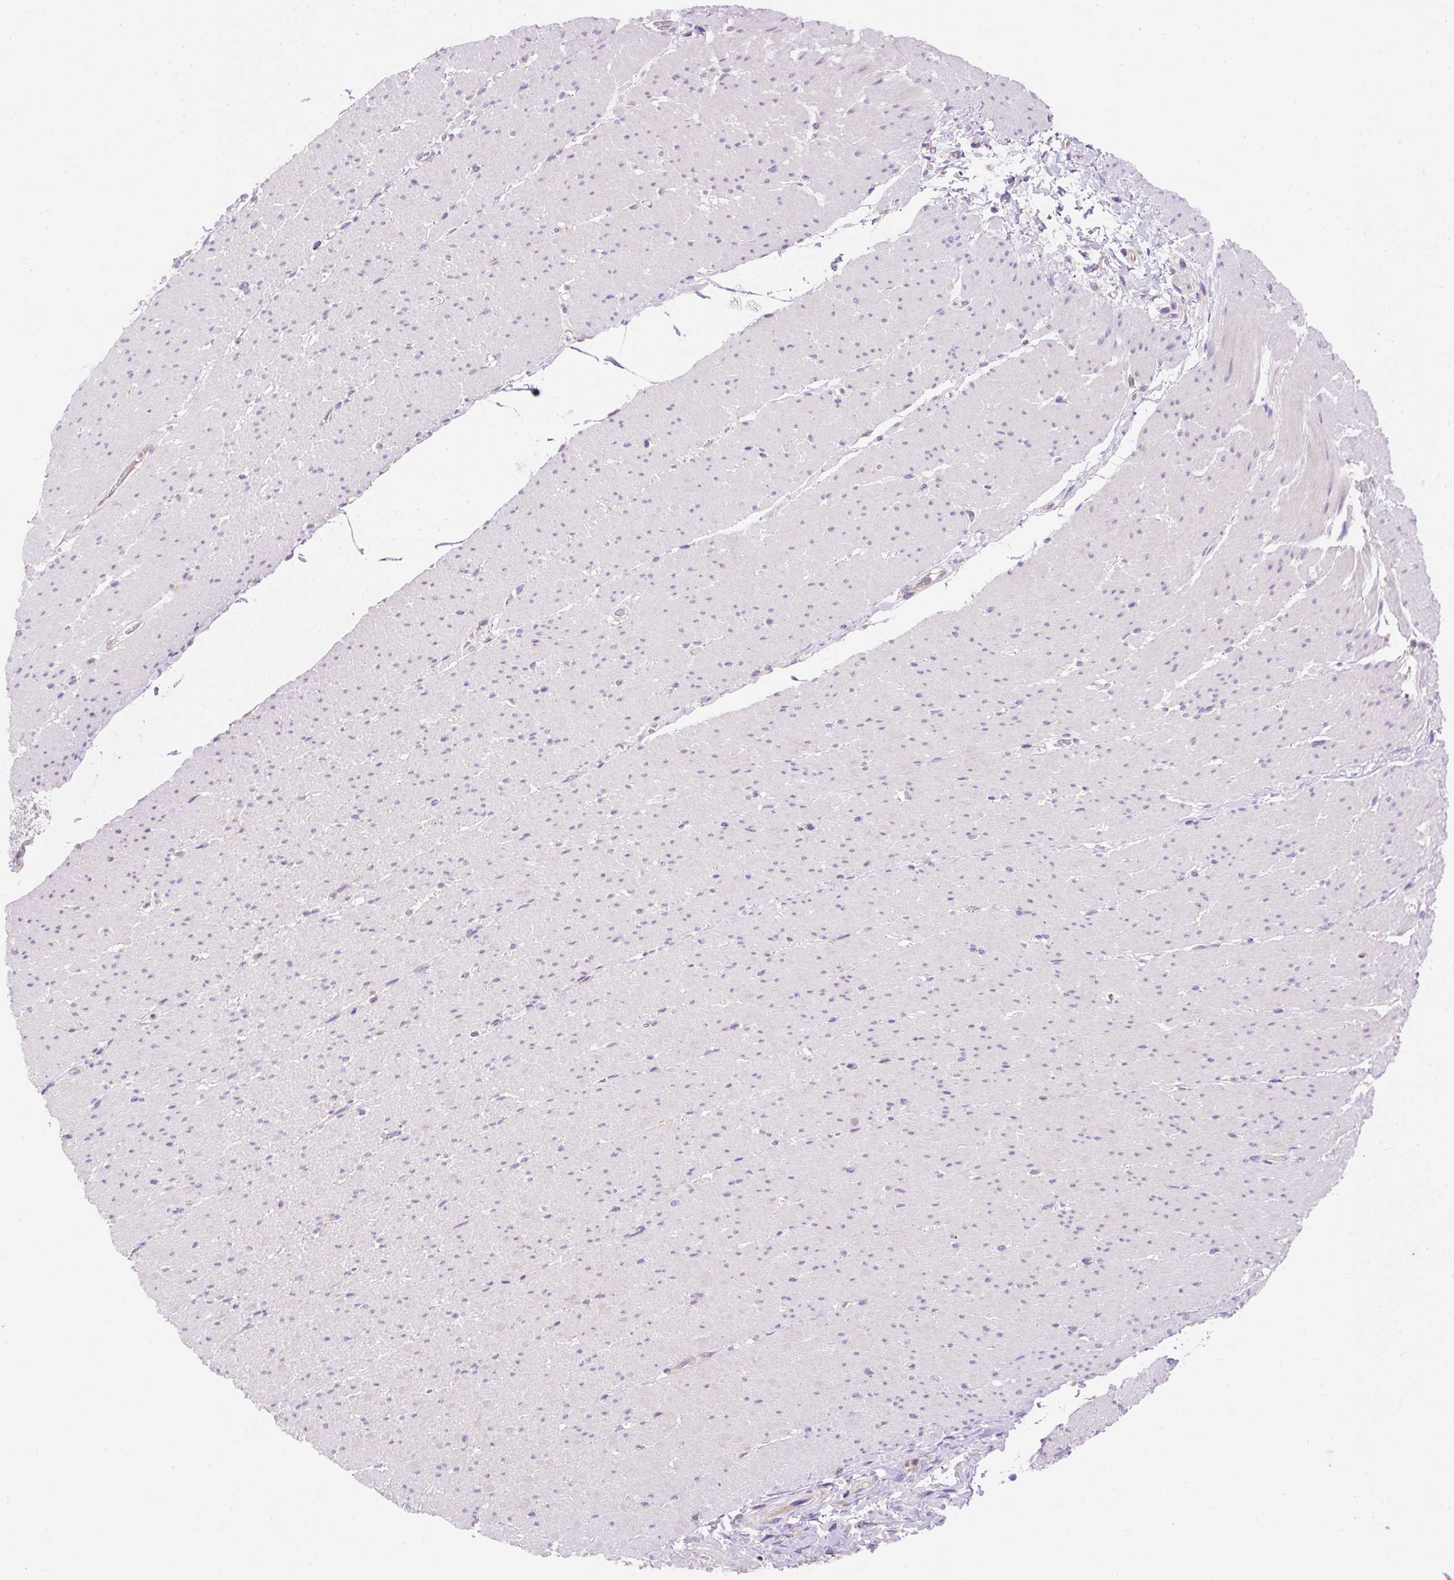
{"staining": {"intensity": "negative", "quantity": "none", "location": "none"}, "tissue": "smooth muscle", "cell_type": "Smooth muscle cells", "image_type": "normal", "snomed": [{"axis": "morphology", "description": "Normal tissue, NOS"}, {"axis": "topography", "description": "Smooth muscle"}, {"axis": "topography", "description": "Rectum"}], "caption": "This is a photomicrograph of immunohistochemistry (IHC) staining of unremarkable smooth muscle, which shows no expression in smooth muscle cells.", "gene": "OR4K15", "patient": {"sex": "male", "age": 53}}